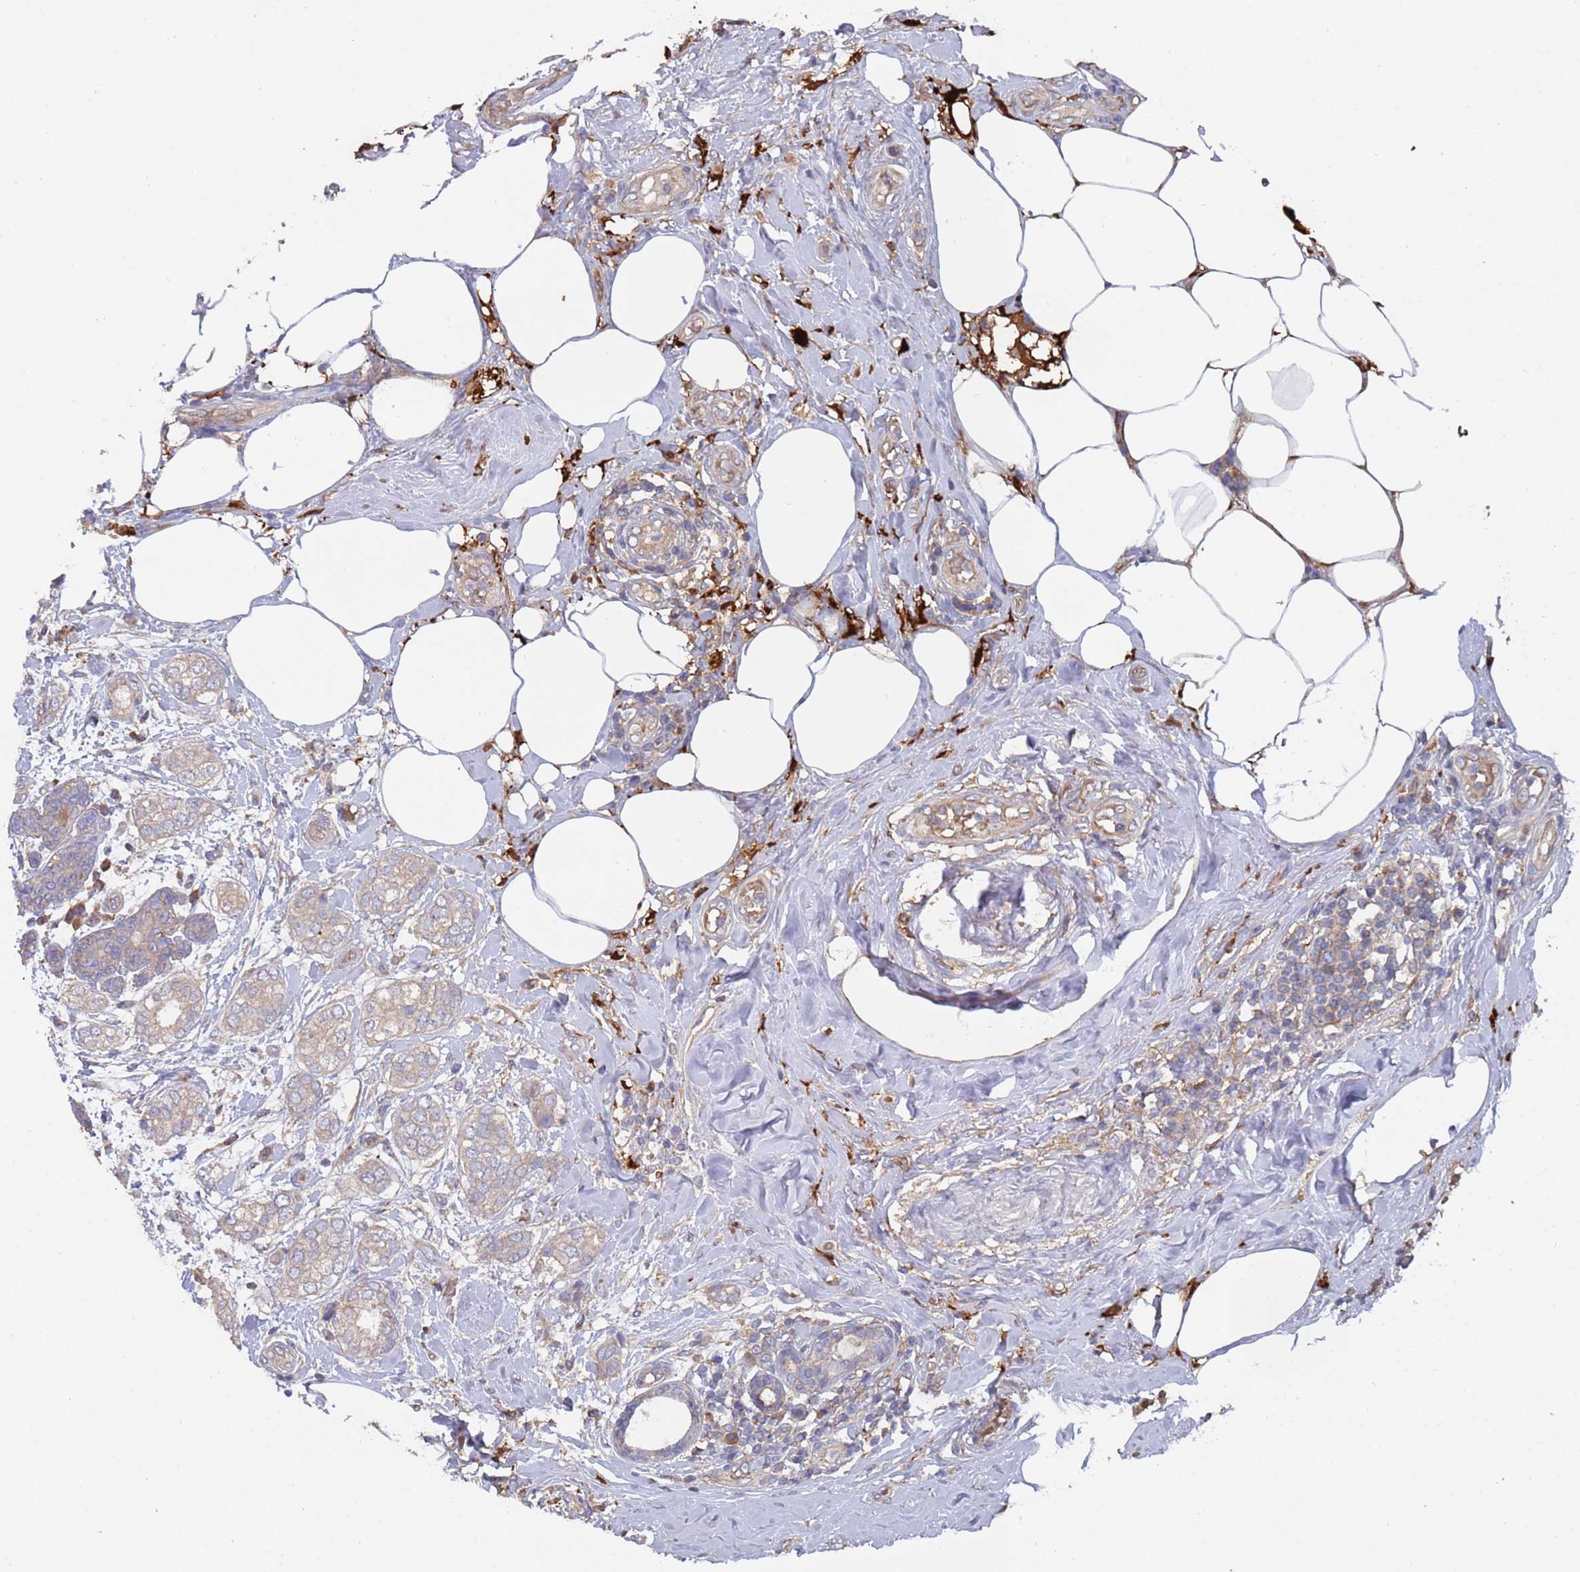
{"staining": {"intensity": "weak", "quantity": "<25%", "location": "cytoplasmic/membranous"}, "tissue": "breast cancer", "cell_type": "Tumor cells", "image_type": "cancer", "snomed": [{"axis": "morphology", "description": "Duct carcinoma"}, {"axis": "topography", "description": "Breast"}], "caption": "Immunohistochemical staining of breast cancer (intraductal carcinoma) exhibits no significant expression in tumor cells. The staining is performed using DAB brown chromogen with nuclei counter-stained in using hematoxylin.", "gene": "MALRD1", "patient": {"sex": "female", "age": 73}}